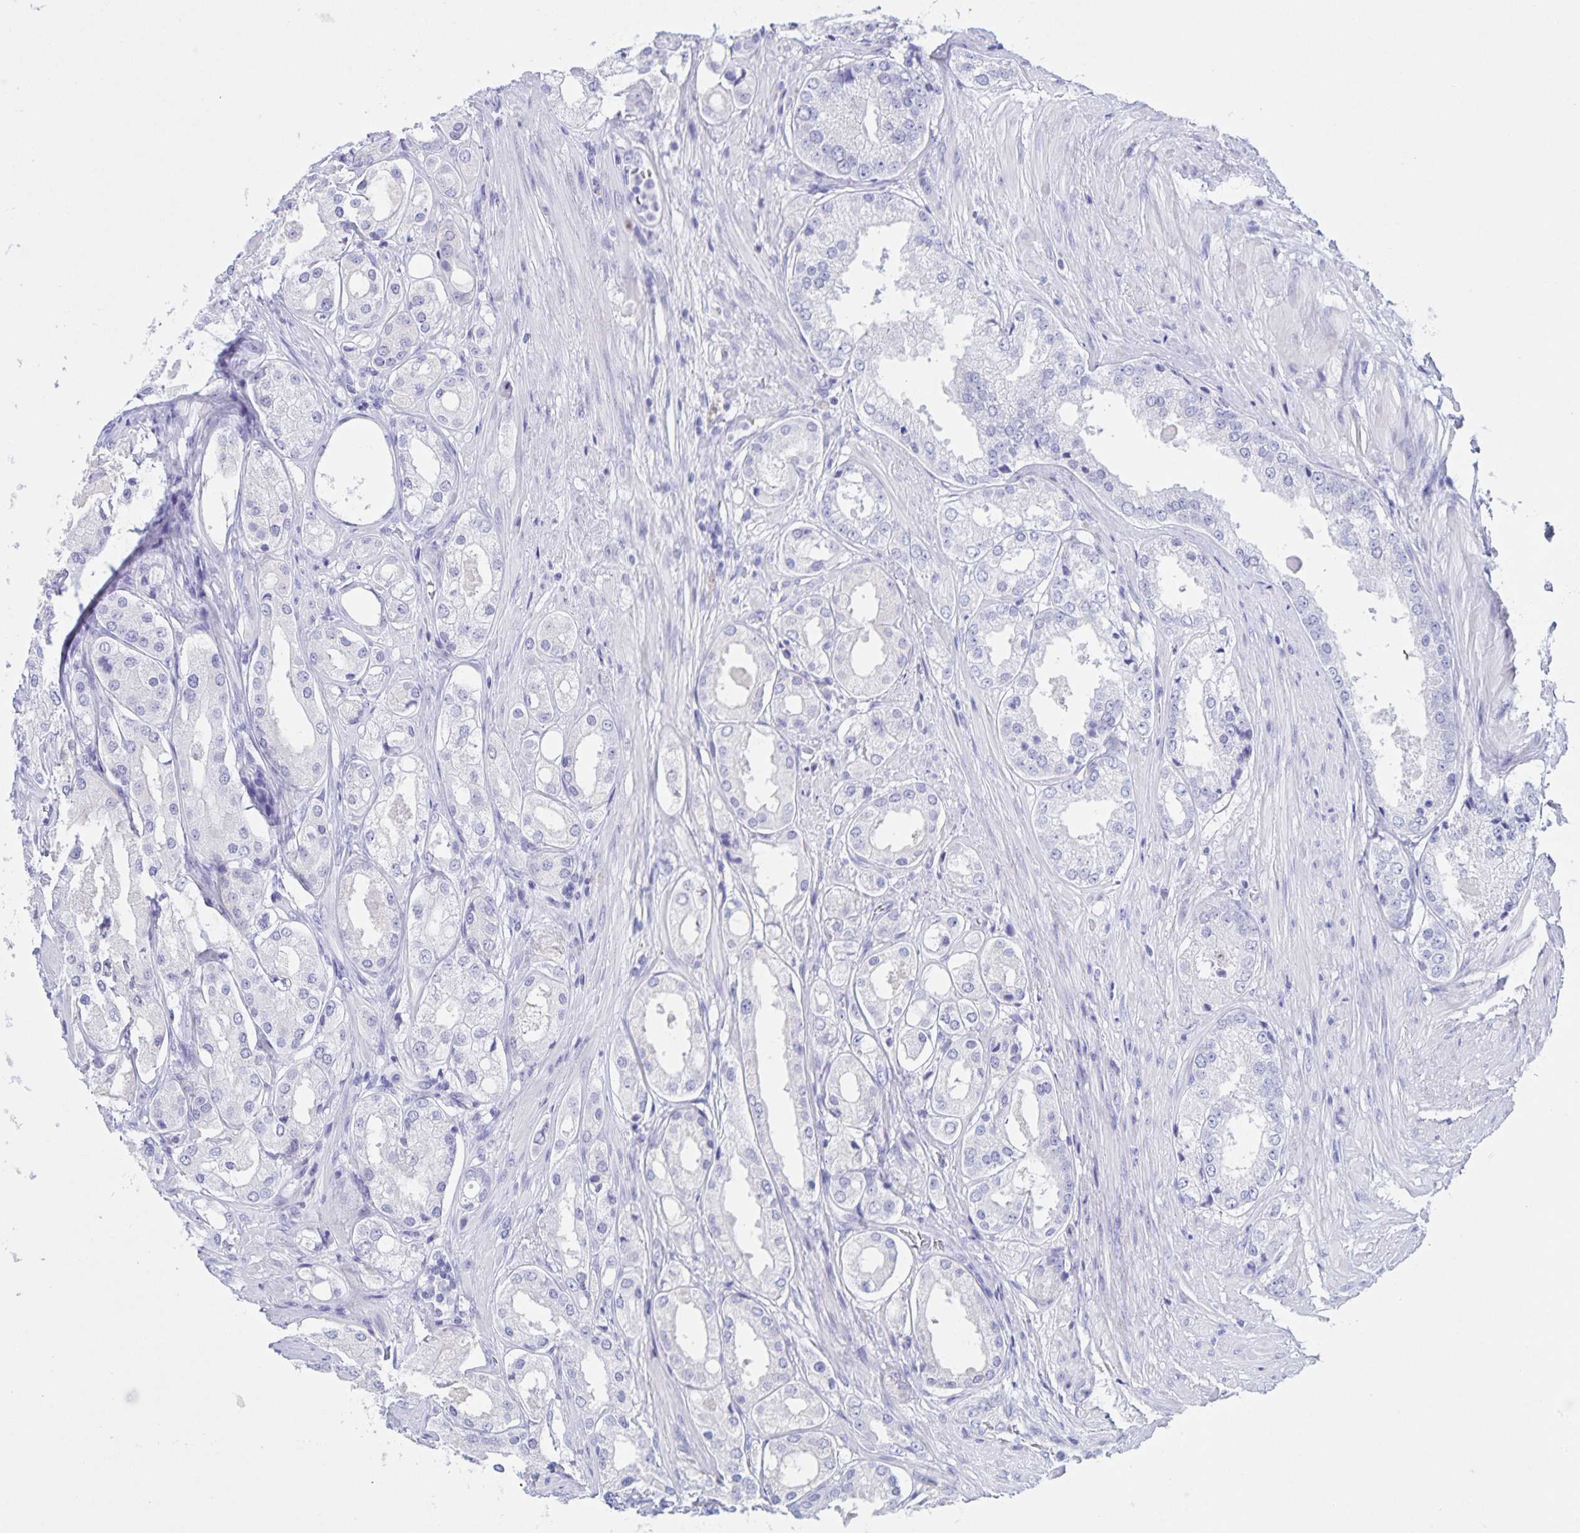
{"staining": {"intensity": "negative", "quantity": "none", "location": "none"}, "tissue": "prostate cancer", "cell_type": "Tumor cells", "image_type": "cancer", "snomed": [{"axis": "morphology", "description": "Adenocarcinoma, Low grade"}, {"axis": "topography", "description": "Prostate"}], "caption": "Histopathology image shows no significant protein positivity in tumor cells of prostate cancer (adenocarcinoma (low-grade)).", "gene": "TGIF2LX", "patient": {"sex": "male", "age": 68}}